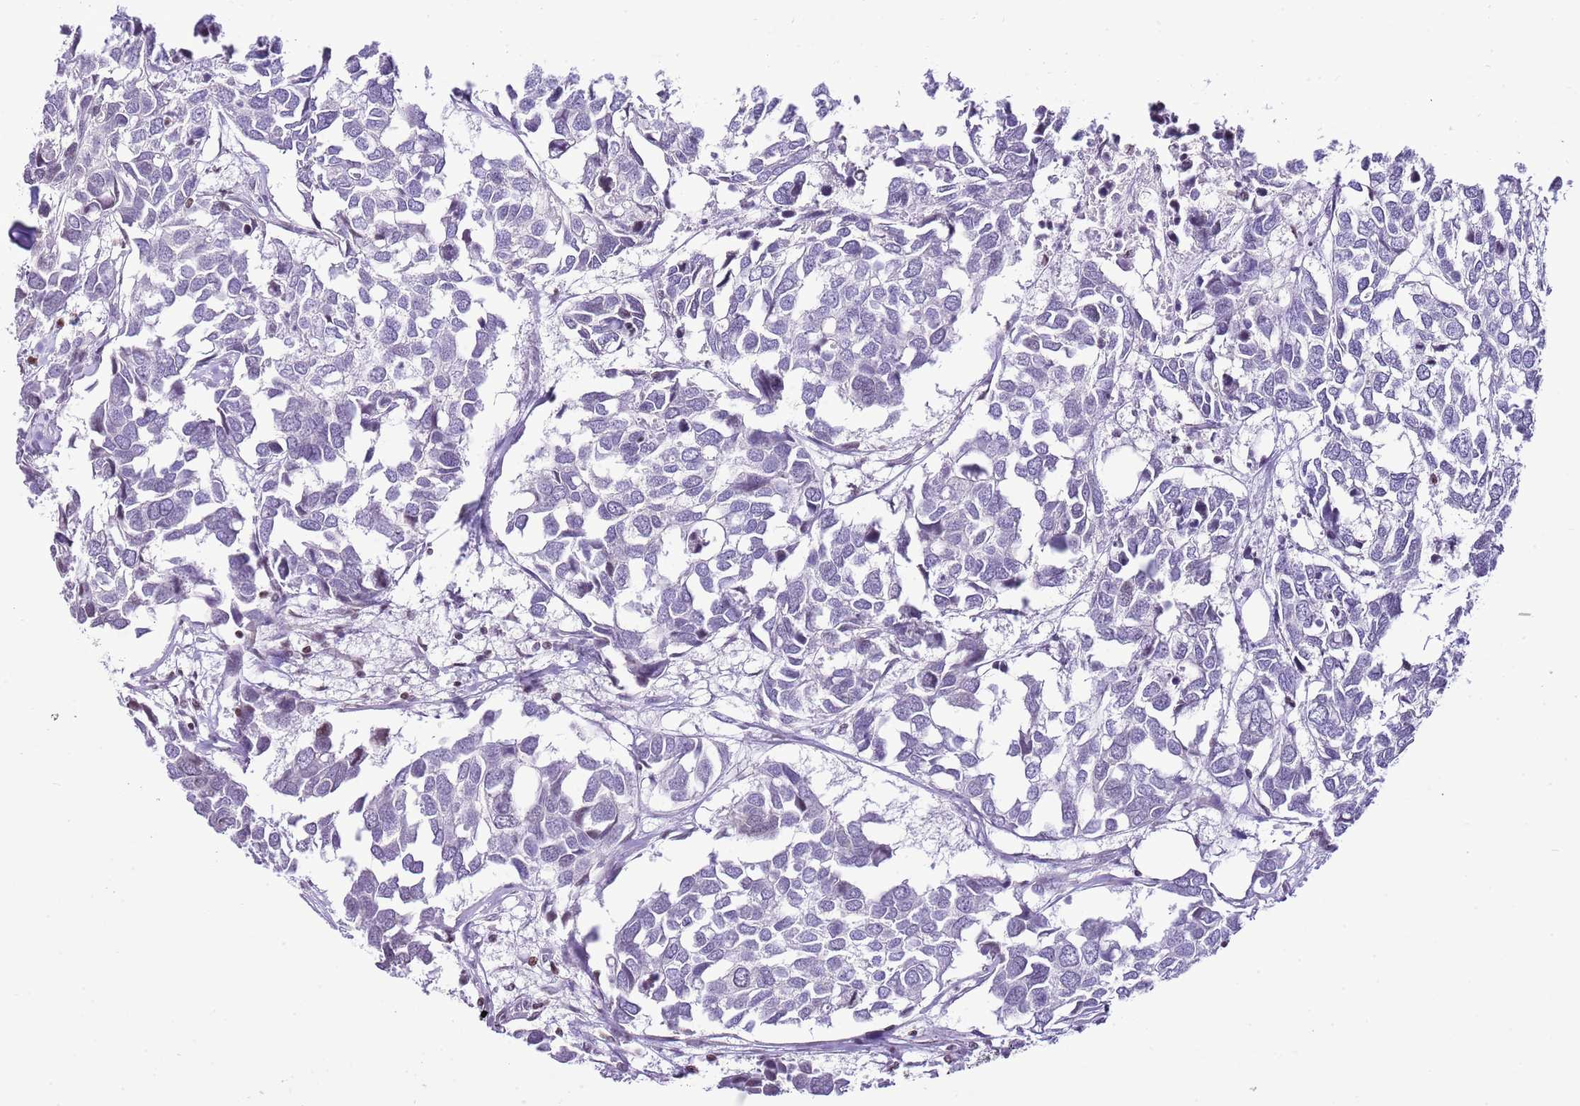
{"staining": {"intensity": "negative", "quantity": "none", "location": "none"}, "tissue": "breast cancer", "cell_type": "Tumor cells", "image_type": "cancer", "snomed": [{"axis": "morphology", "description": "Duct carcinoma"}, {"axis": "topography", "description": "Breast"}], "caption": "Human breast invasive ductal carcinoma stained for a protein using immunohistochemistry (IHC) exhibits no staining in tumor cells.", "gene": "PRR15", "patient": {"sex": "female", "age": 83}}